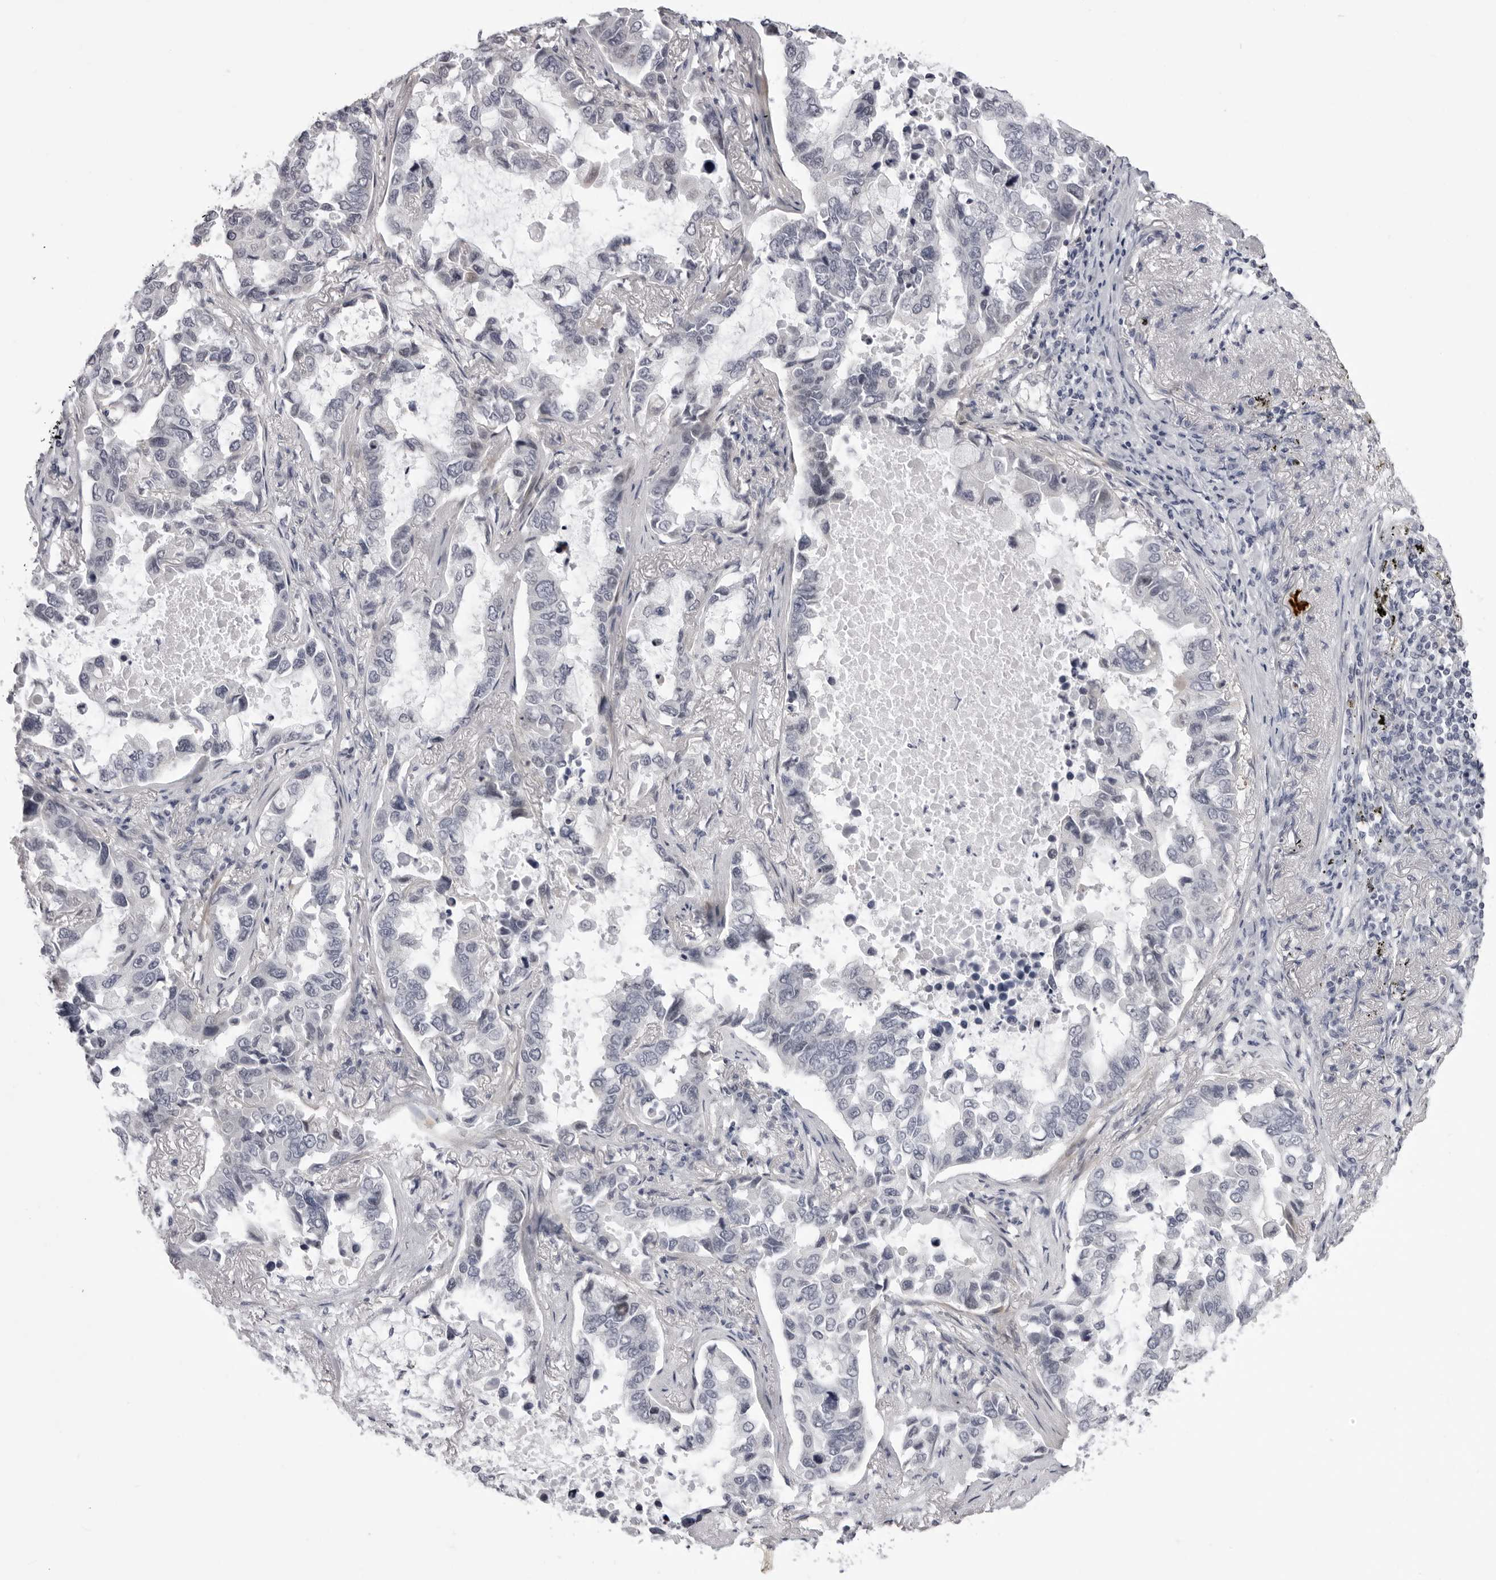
{"staining": {"intensity": "negative", "quantity": "none", "location": "none"}, "tissue": "lung cancer", "cell_type": "Tumor cells", "image_type": "cancer", "snomed": [{"axis": "morphology", "description": "Adenocarcinoma, NOS"}, {"axis": "topography", "description": "Lung"}], "caption": "Immunohistochemistry photomicrograph of neoplastic tissue: human lung adenocarcinoma stained with DAB (3,3'-diaminobenzidine) displays no significant protein expression in tumor cells.", "gene": "SUGCT", "patient": {"sex": "male", "age": 64}}